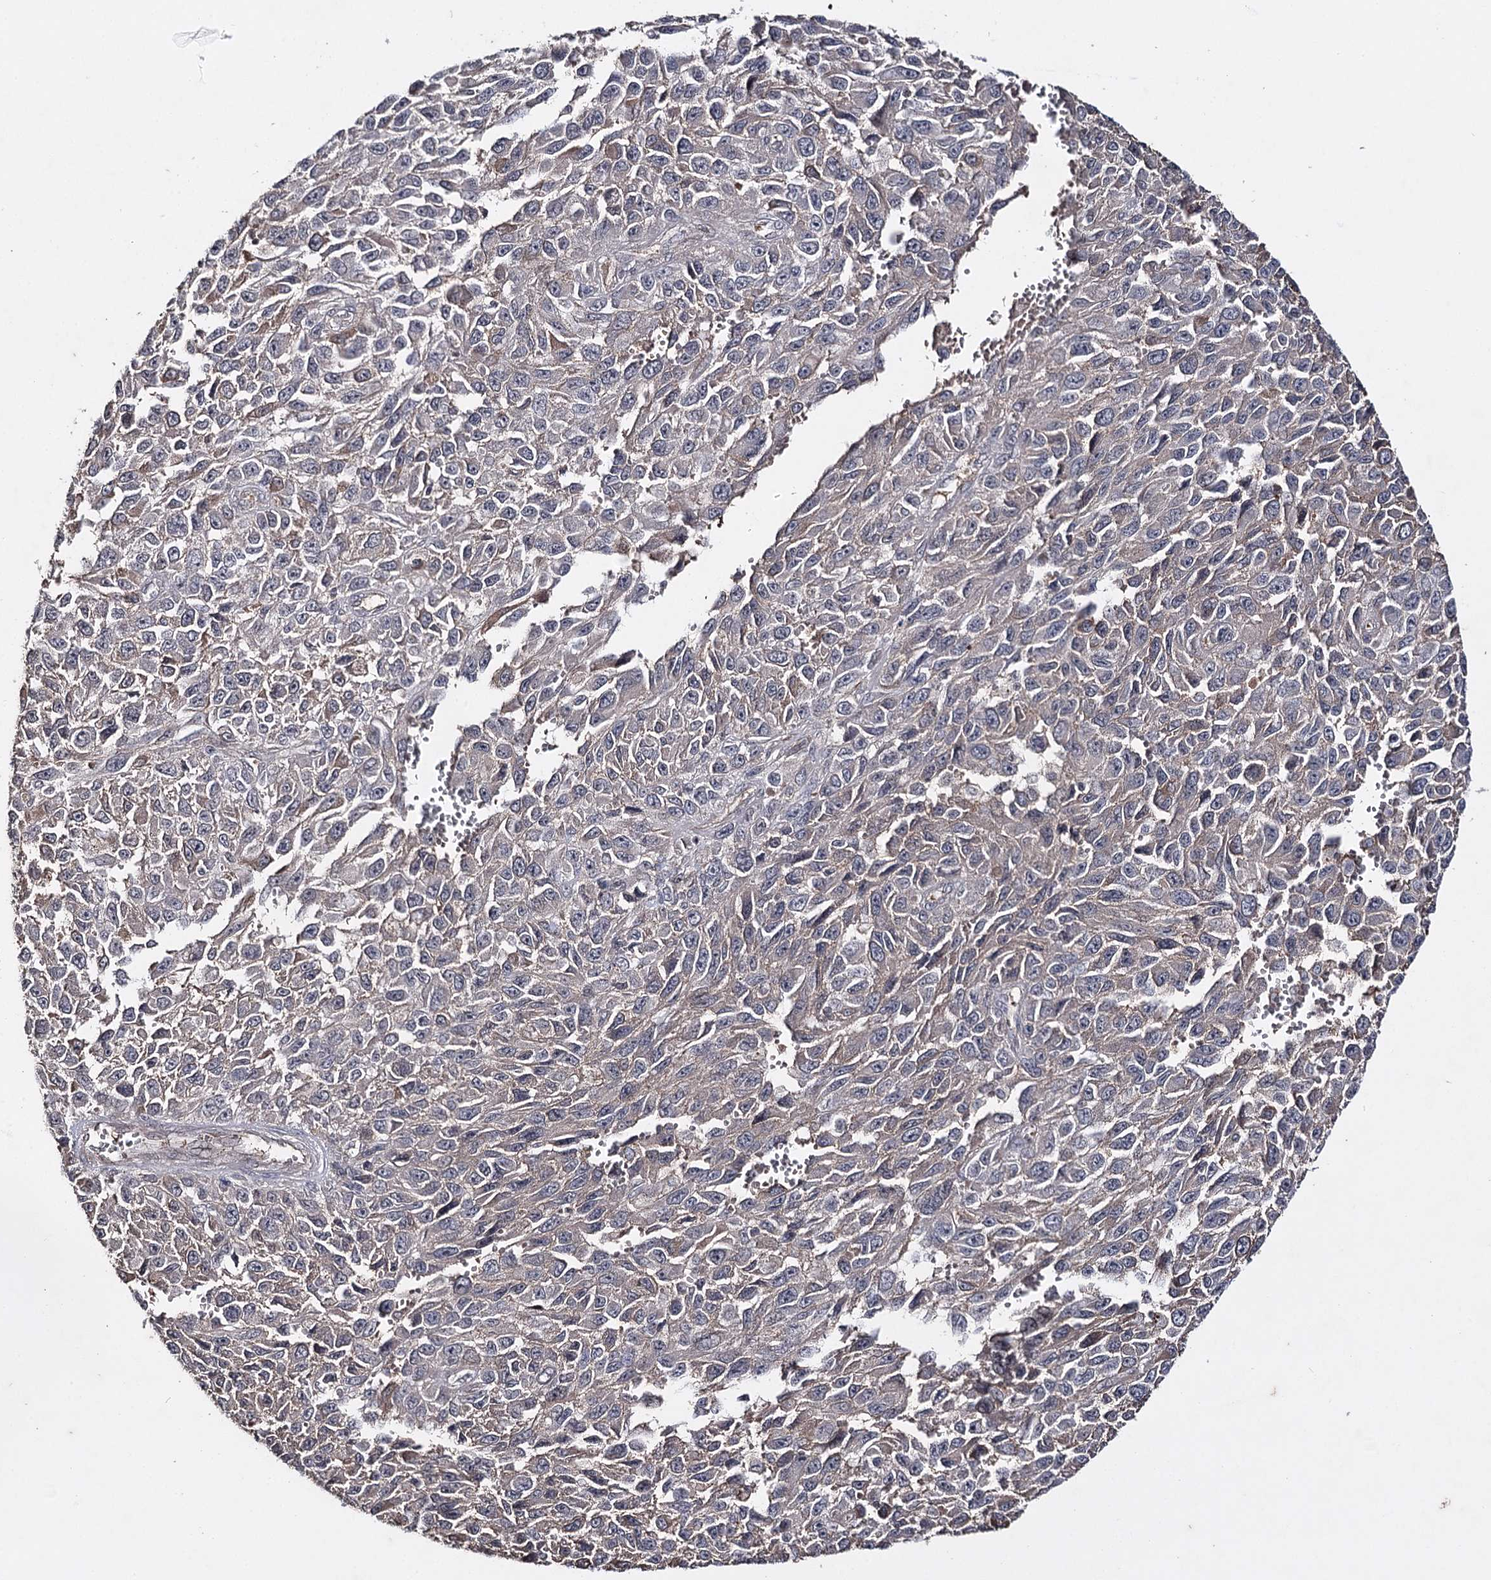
{"staining": {"intensity": "negative", "quantity": "none", "location": "none"}, "tissue": "melanoma", "cell_type": "Tumor cells", "image_type": "cancer", "snomed": [{"axis": "morphology", "description": "Normal tissue, NOS"}, {"axis": "morphology", "description": "Malignant melanoma, NOS"}, {"axis": "topography", "description": "Skin"}], "caption": "This image is of malignant melanoma stained with IHC to label a protein in brown with the nuclei are counter-stained blue. There is no staining in tumor cells.", "gene": "SYNGR3", "patient": {"sex": "female", "age": 96}}